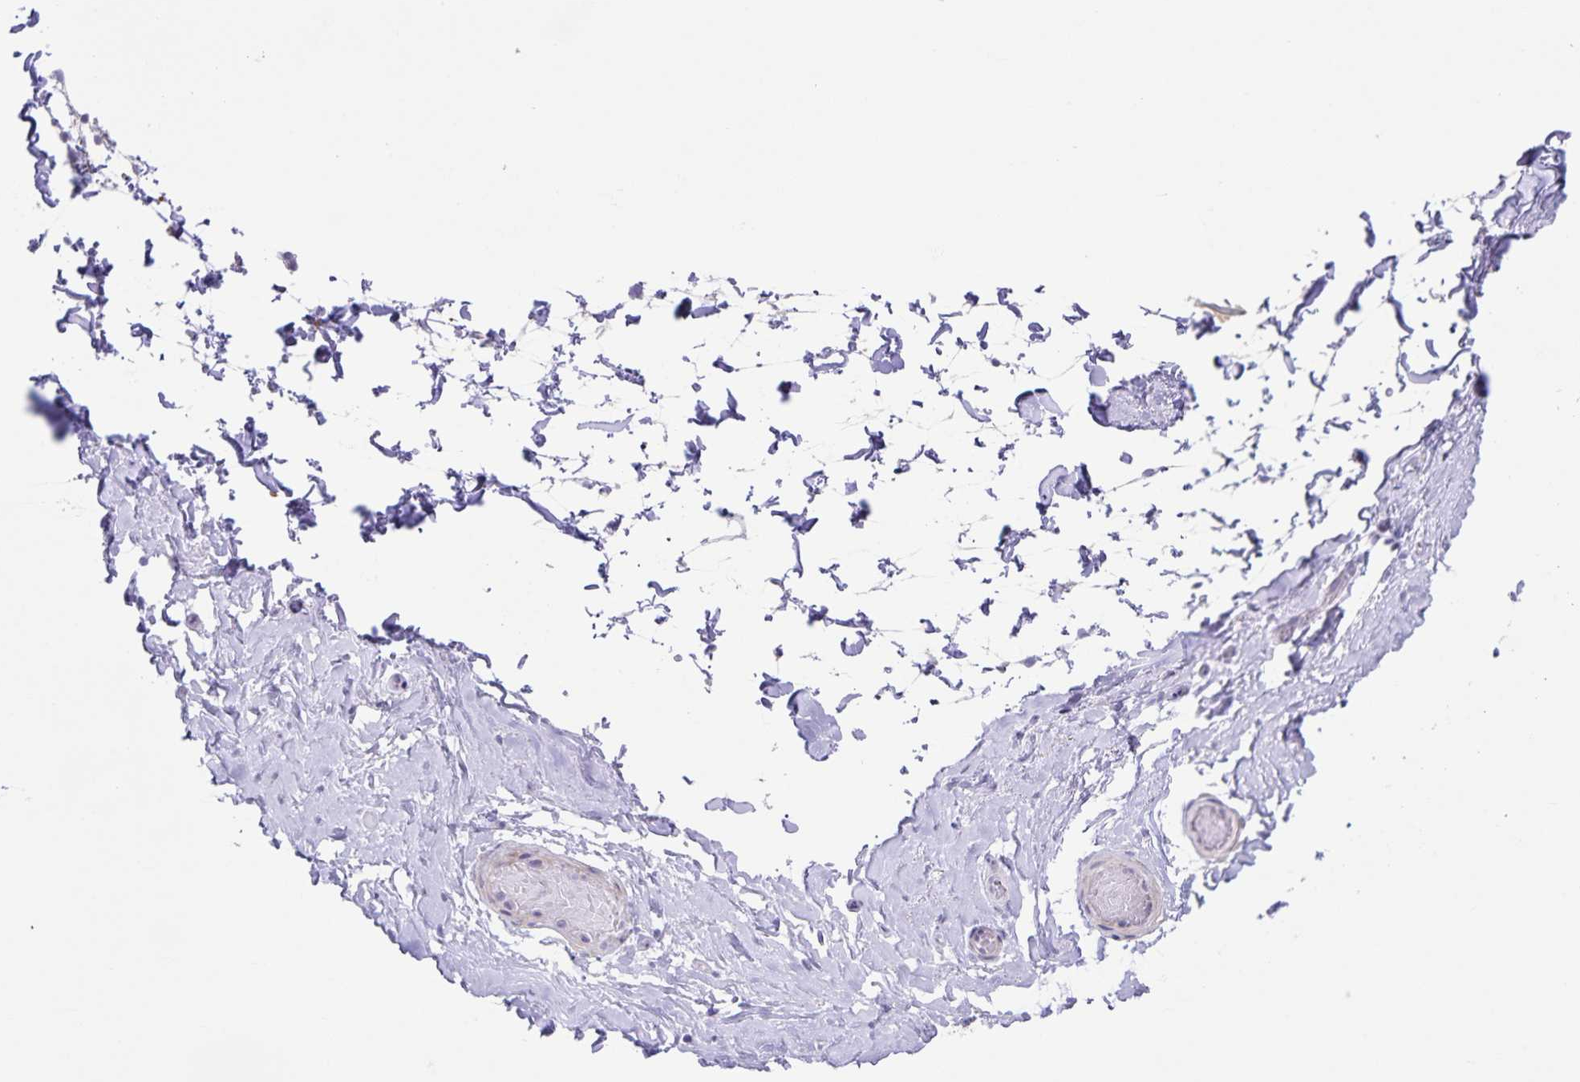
{"staining": {"intensity": "negative", "quantity": "none", "location": "none"}, "tissue": "adipose tissue", "cell_type": "Adipocytes", "image_type": "normal", "snomed": [{"axis": "morphology", "description": "Normal tissue, NOS"}, {"axis": "topography", "description": "Epididymis, spermatic cord, NOS"}, {"axis": "topography", "description": "Epididymis"}, {"axis": "topography", "description": "Peripheral nerve tissue"}], "caption": "DAB immunohistochemical staining of benign adipose tissue displays no significant staining in adipocytes. (Immunohistochemistry (ihc), brightfield microscopy, high magnification).", "gene": "C11orf42", "patient": {"sex": "male", "age": 29}}